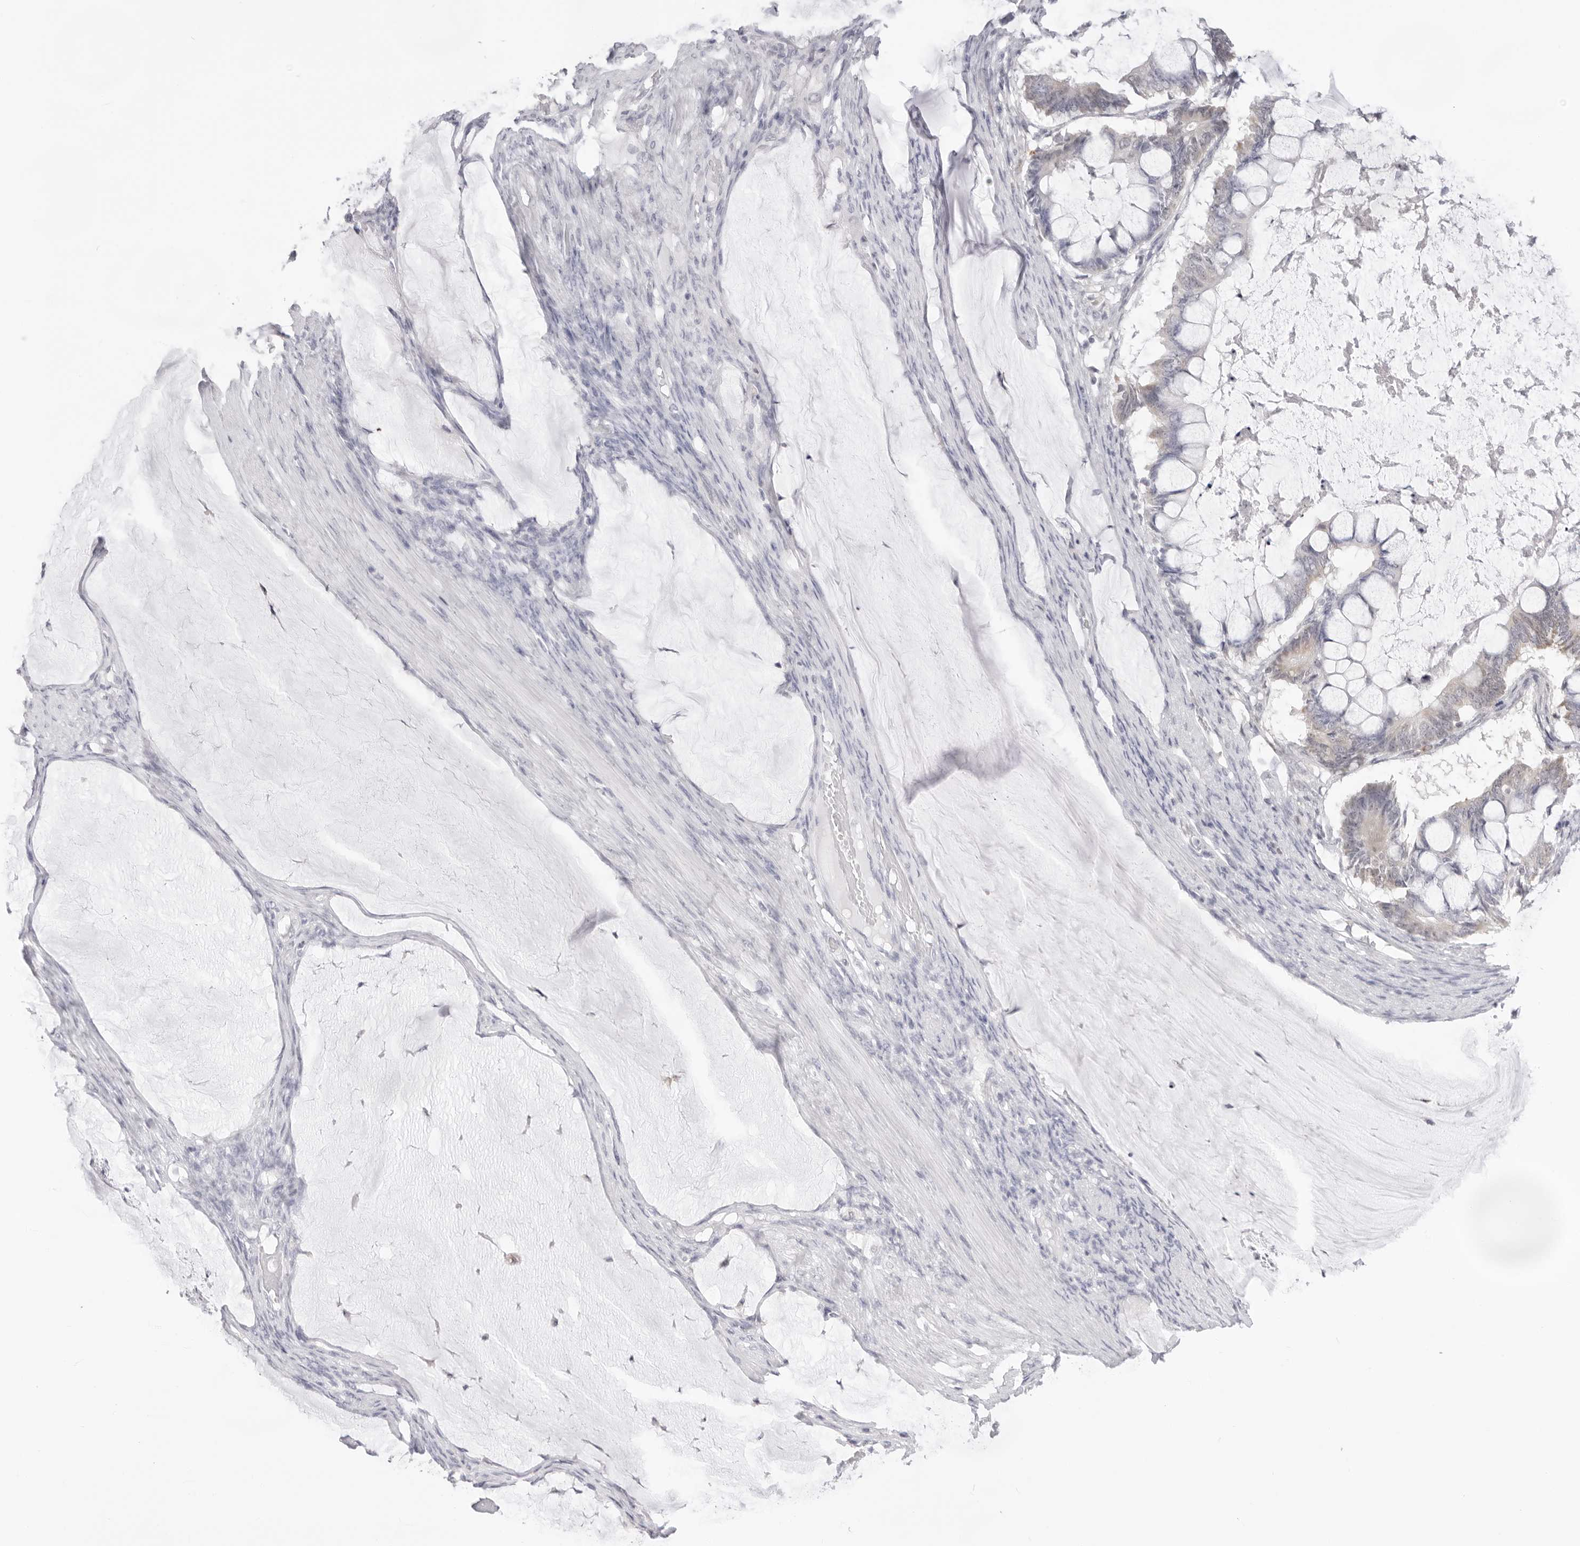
{"staining": {"intensity": "negative", "quantity": "none", "location": "none"}, "tissue": "ovarian cancer", "cell_type": "Tumor cells", "image_type": "cancer", "snomed": [{"axis": "morphology", "description": "Cystadenocarcinoma, mucinous, NOS"}, {"axis": "topography", "description": "Ovary"}], "caption": "Tumor cells show no significant staining in ovarian cancer (mucinous cystadenocarcinoma). The staining is performed using DAB (3,3'-diaminobenzidine) brown chromogen with nuclei counter-stained in using hematoxylin.", "gene": "FDPS", "patient": {"sex": "female", "age": 61}}